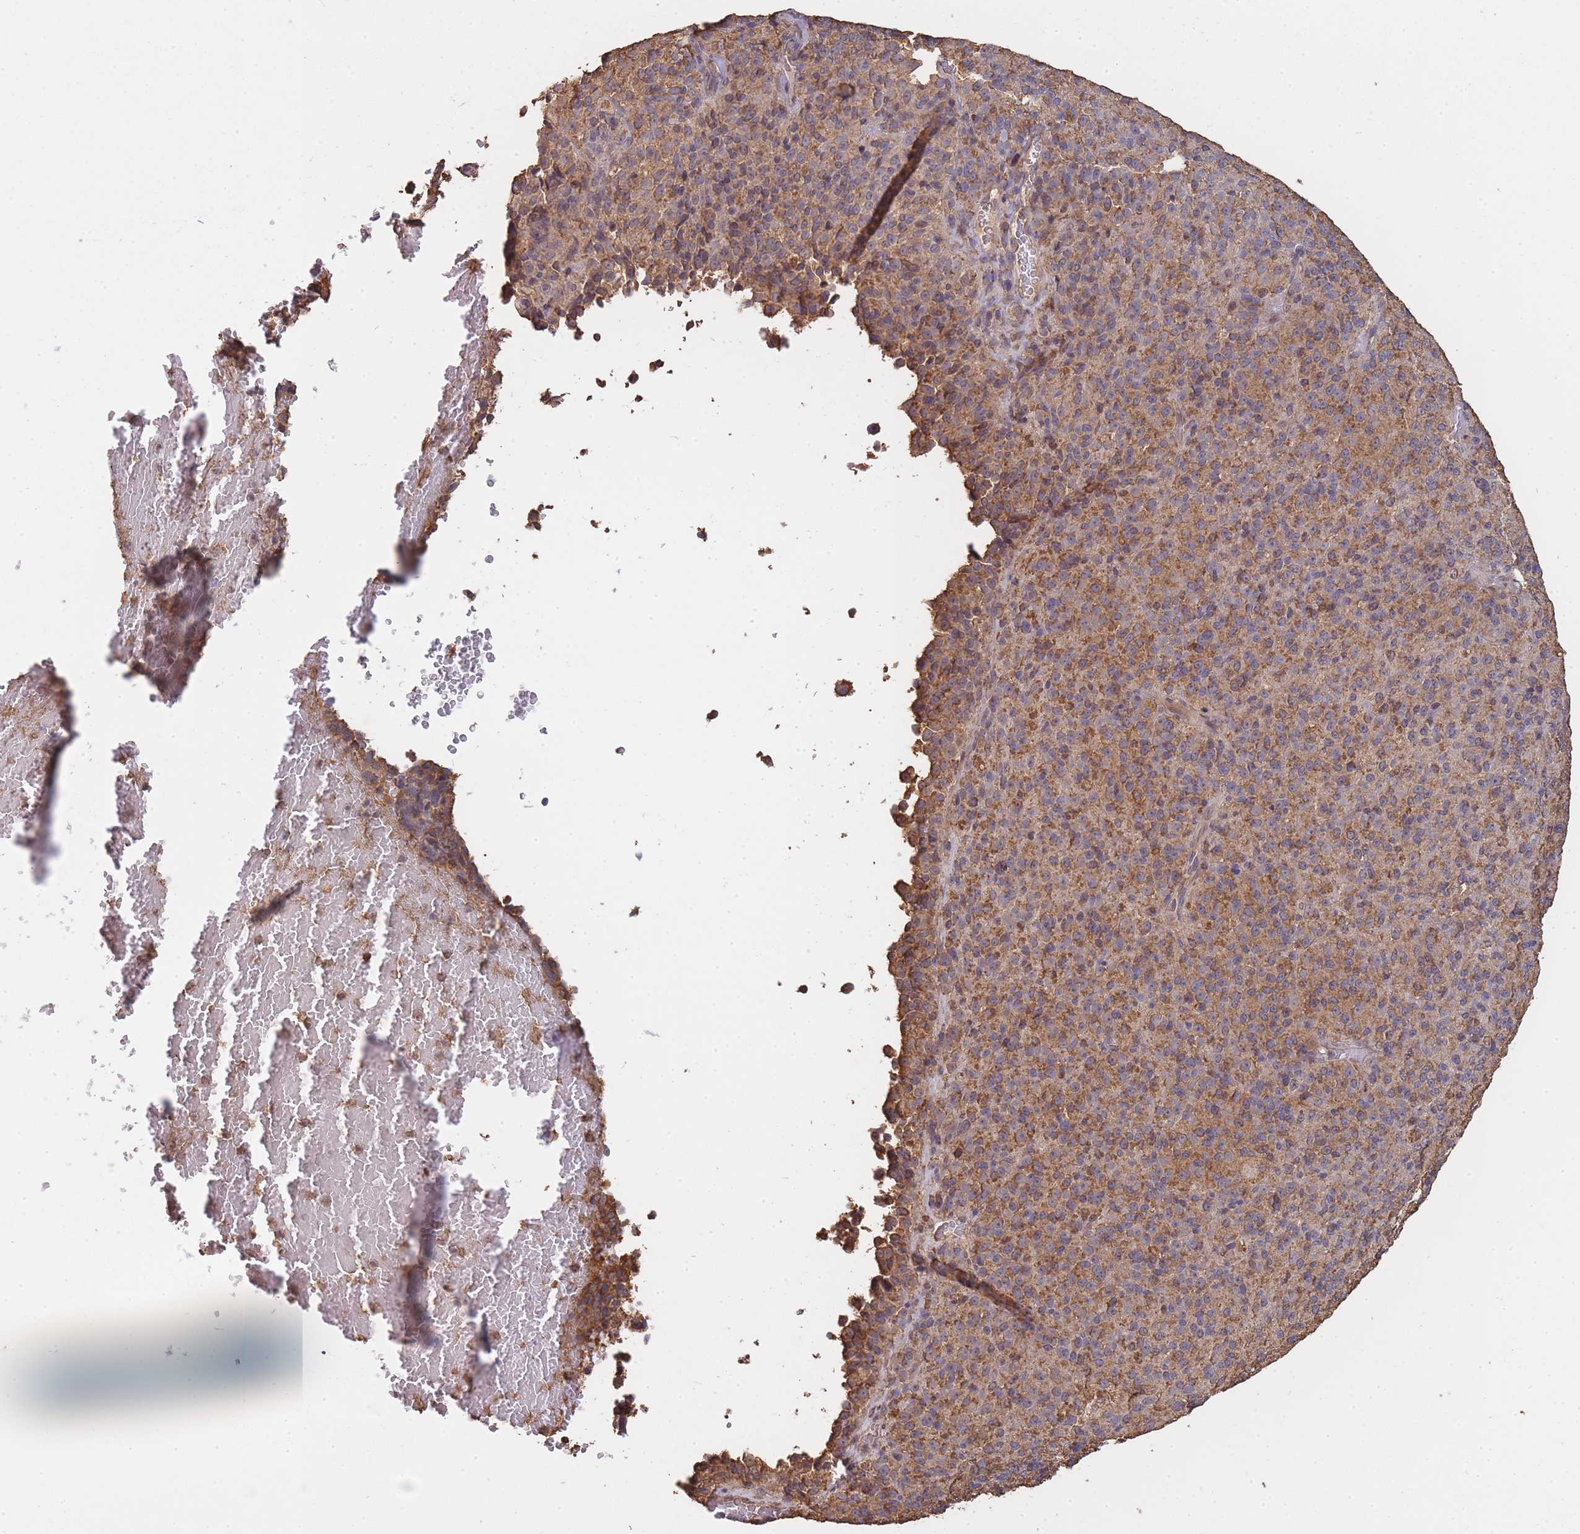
{"staining": {"intensity": "moderate", "quantity": "25%-75%", "location": "cytoplasmic/membranous"}, "tissue": "melanoma", "cell_type": "Tumor cells", "image_type": "cancer", "snomed": [{"axis": "morphology", "description": "Malignant melanoma, Metastatic site"}, {"axis": "topography", "description": "Brain"}], "caption": "An image showing moderate cytoplasmic/membranous positivity in about 25%-75% of tumor cells in melanoma, as visualized by brown immunohistochemical staining.", "gene": "METRN", "patient": {"sex": "female", "age": 56}}